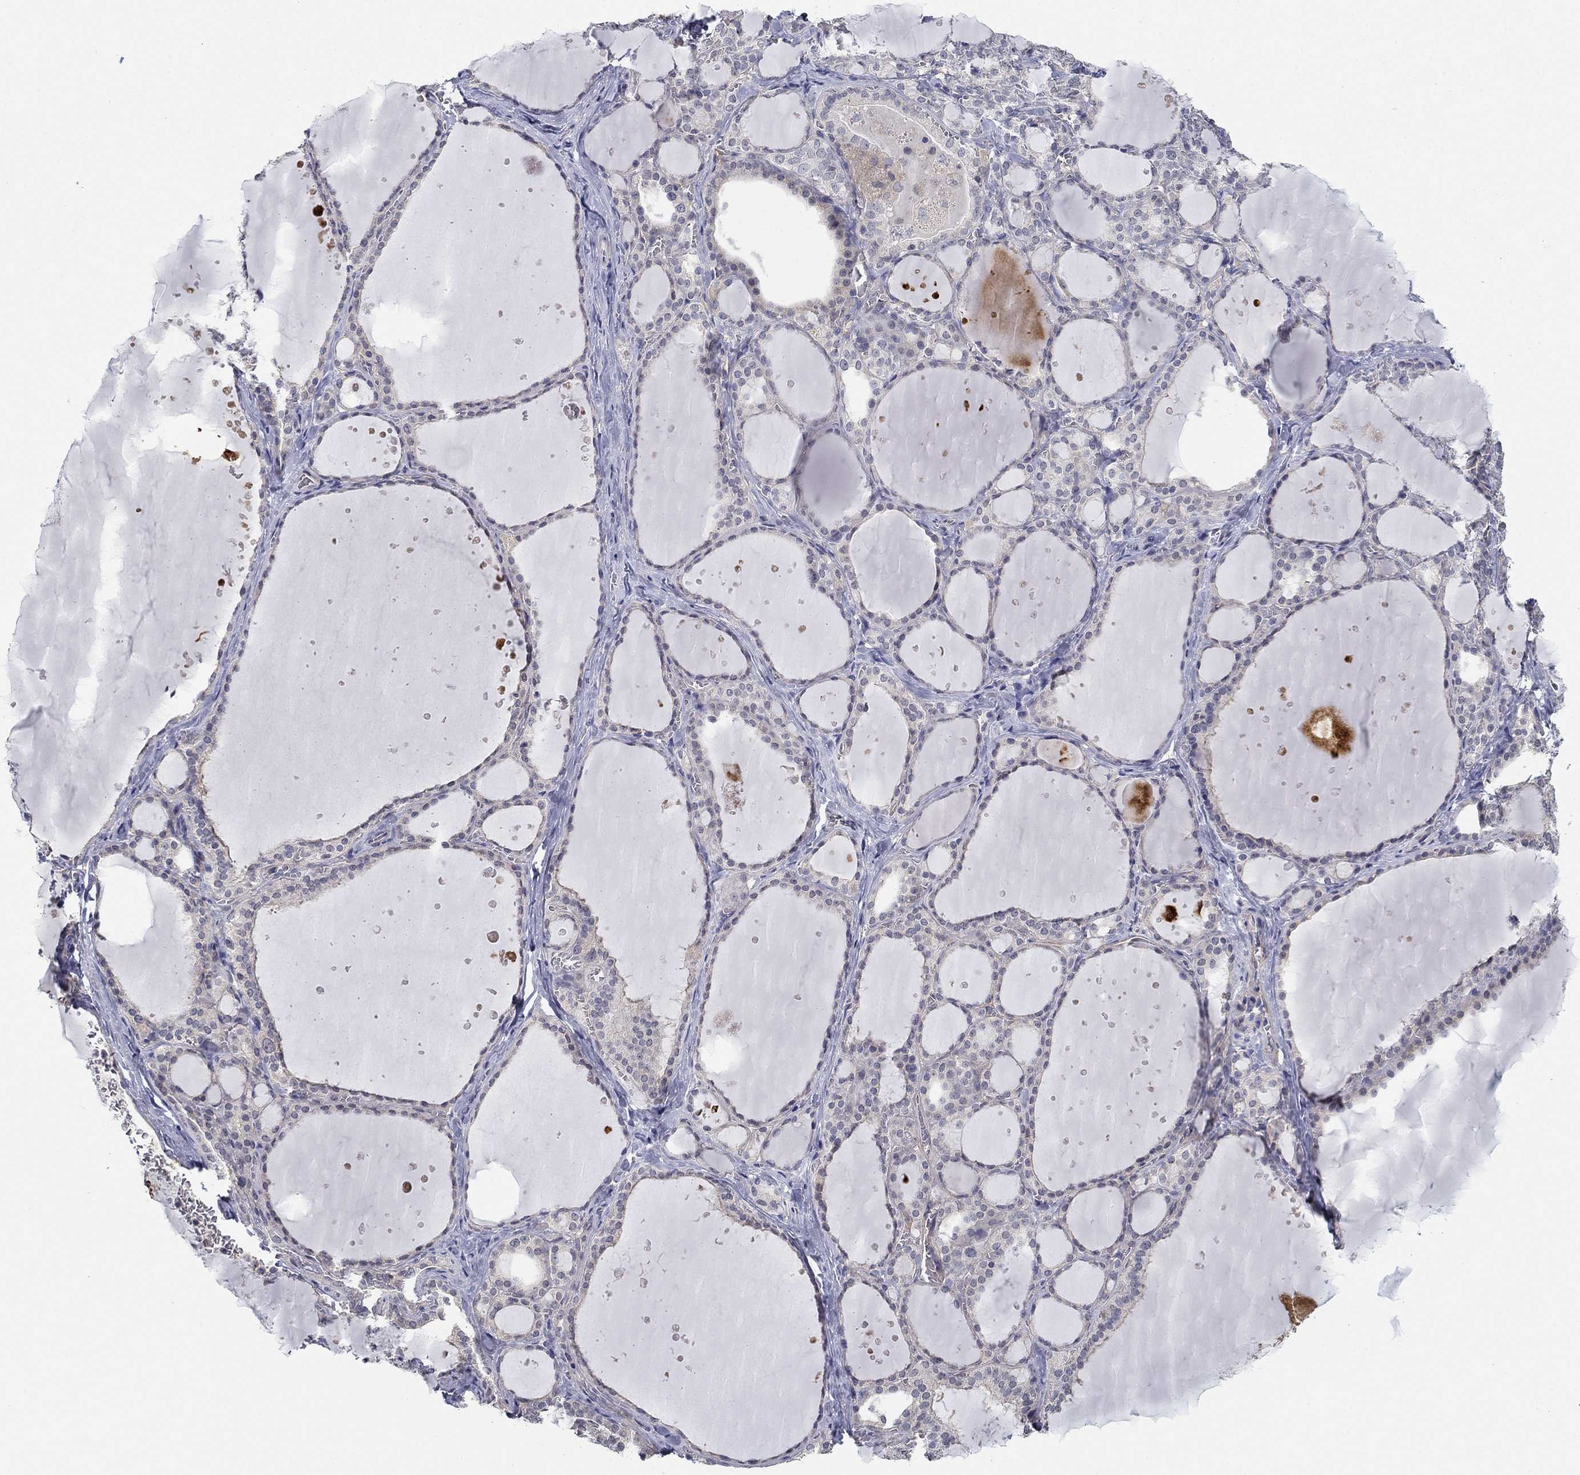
{"staining": {"intensity": "negative", "quantity": "none", "location": "none"}, "tissue": "thyroid gland", "cell_type": "Glandular cells", "image_type": "normal", "snomed": [{"axis": "morphology", "description": "Normal tissue, NOS"}, {"axis": "topography", "description": "Thyroid gland"}], "caption": "High power microscopy micrograph of an immunohistochemistry (IHC) photomicrograph of normal thyroid gland, revealing no significant expression in glandular cells.", "gene": "GRK7", "patient": {"sex": "male", "age": 63}}